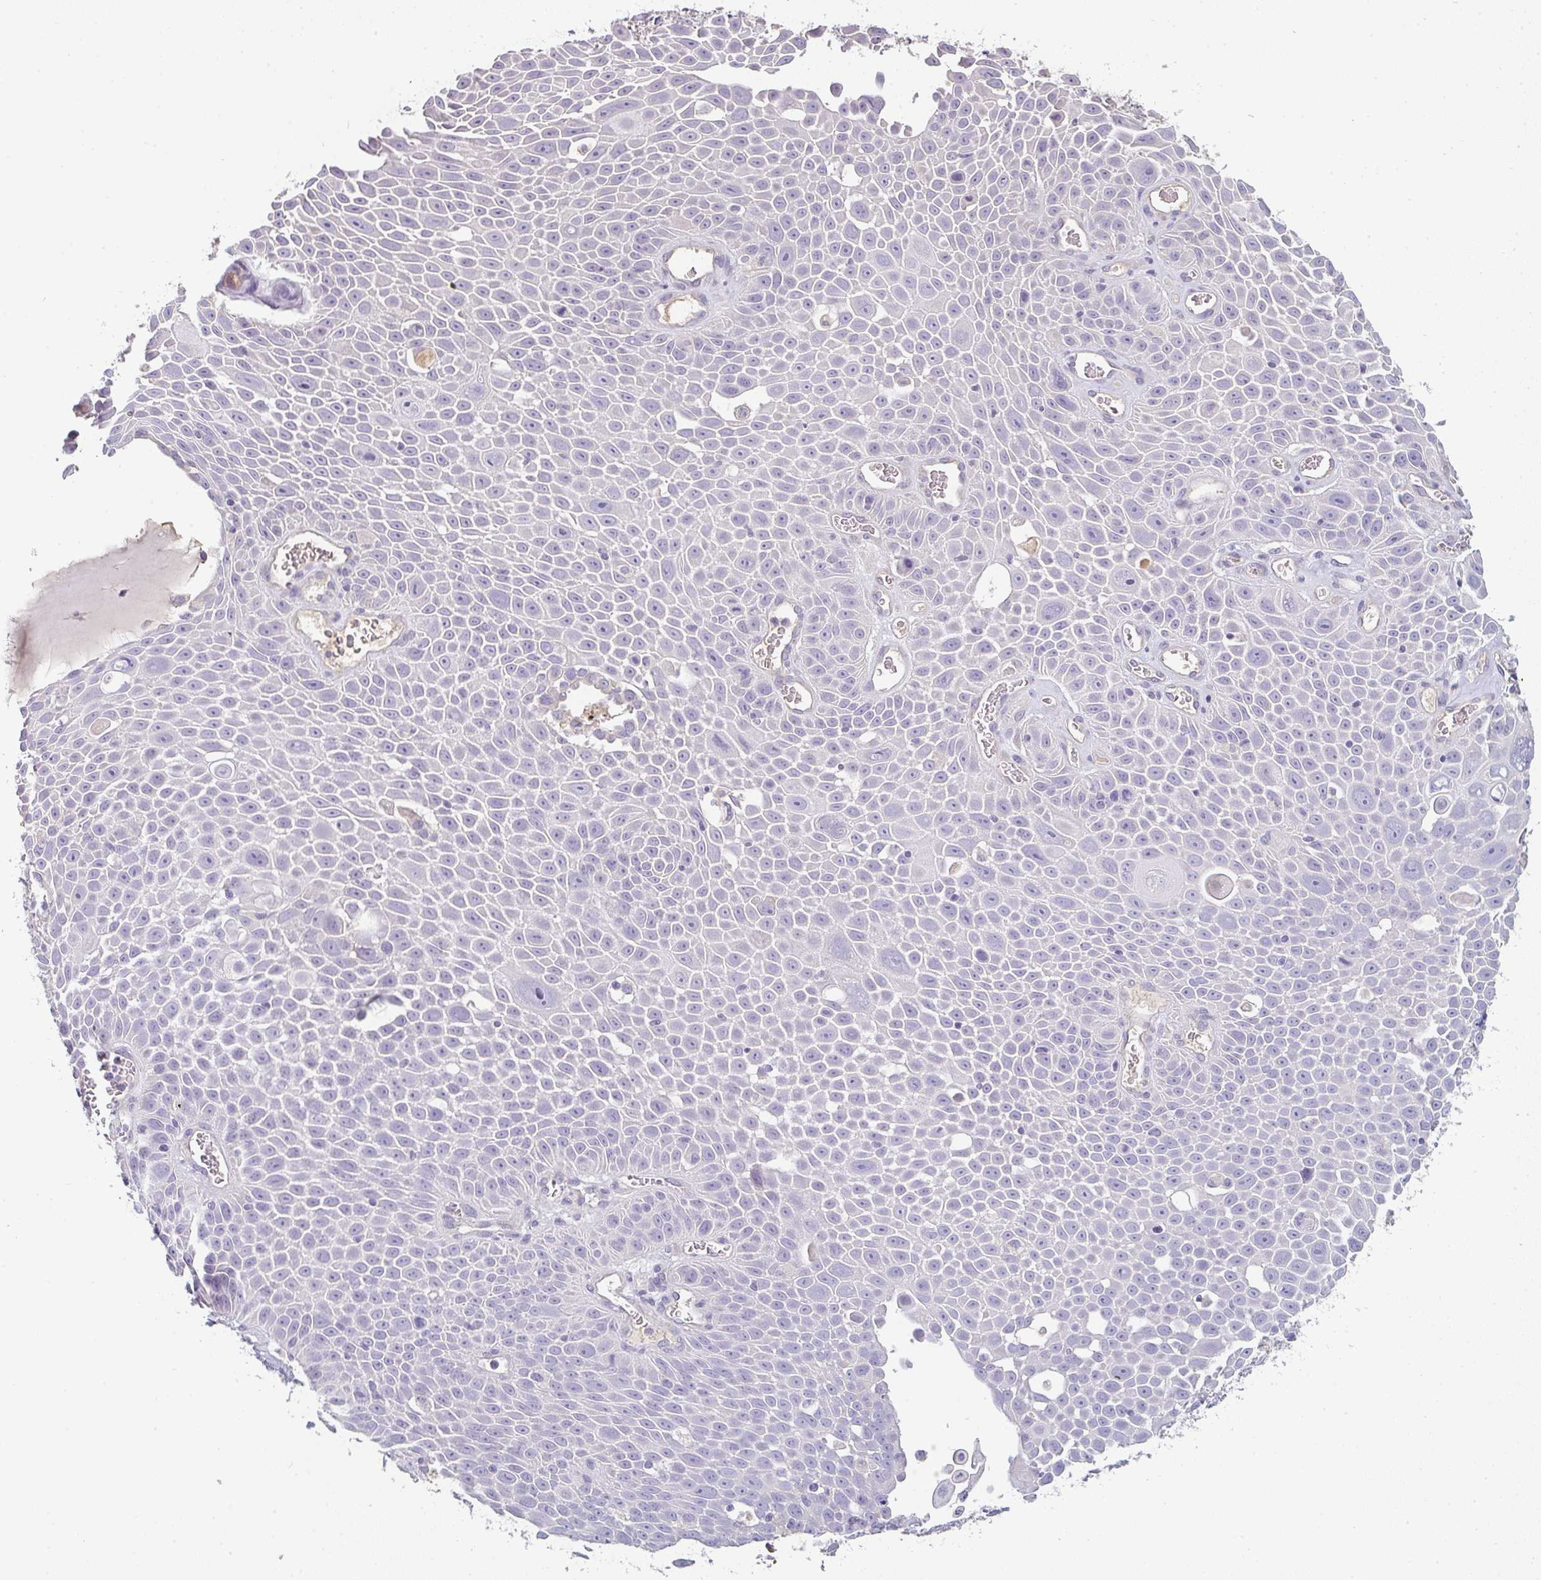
{"staining": {"intensity": "negative", "quantity": "none", "location": "none"}, "tissue": "lung cancer", "cell_type": "Tumor cells", "image_type": "cancer", "snomed": [{"axis": "morphology", "description": "Squamous cell carcinoma, NOS"}, {"axis": "morphology", "description": "Squamous cell carcinoma, metastatic, NOS"}, {"axis": "topography", "description": "Lymph node"}, {"axis": "topography", "description": "Lung"}], "caption": "Lung cancer was stained to show a protein in brown. There is no significant staining in tumor cells. (Brightfield microscopy of DAB IHC at high magnification).", "gene": "ZNF215", "patient": {"sex": "female", "age": 62}}